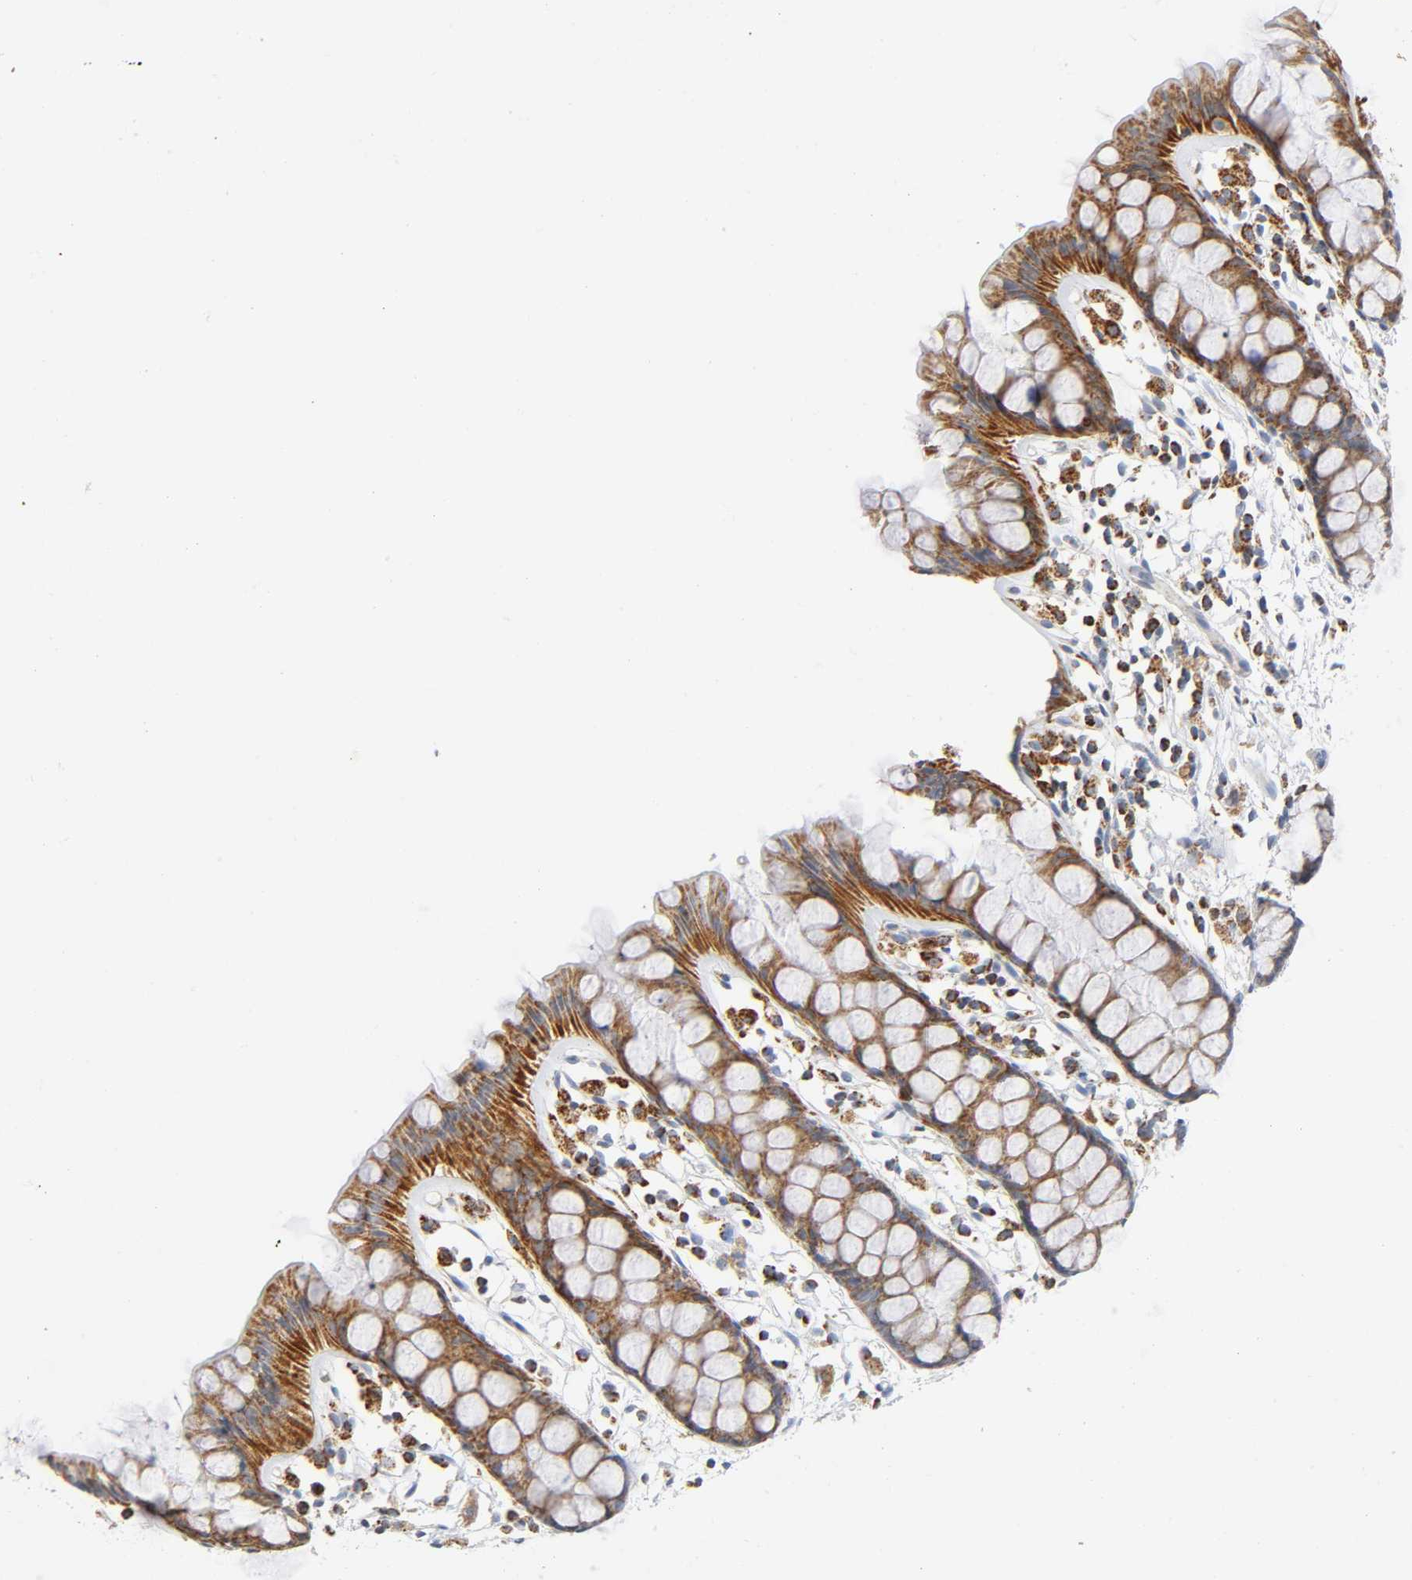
{"staining": {"intensity": "strong", "quantity": ">75%", "location": "cytoplasmic/membranous"}, "tissue": "rectum", "cell_type": "Glandular cells", "image_type": "normal", "snomed": [{"axis": "morphology", "description": "Normal tissue, NOS"}, {"axis": "topography", "description": "Rectum"}], "caption": "A high amount of strong cytoplasmic/membranous expression is present in about >75% of glandular cells in unremarkable rectum. The staining was performed using DAB, with brown indicating positive protein expression. Nuclei are stained blue with hematoxylin.", "gene": "BAK1", "patient": {"sex": "female", "age": 66}}